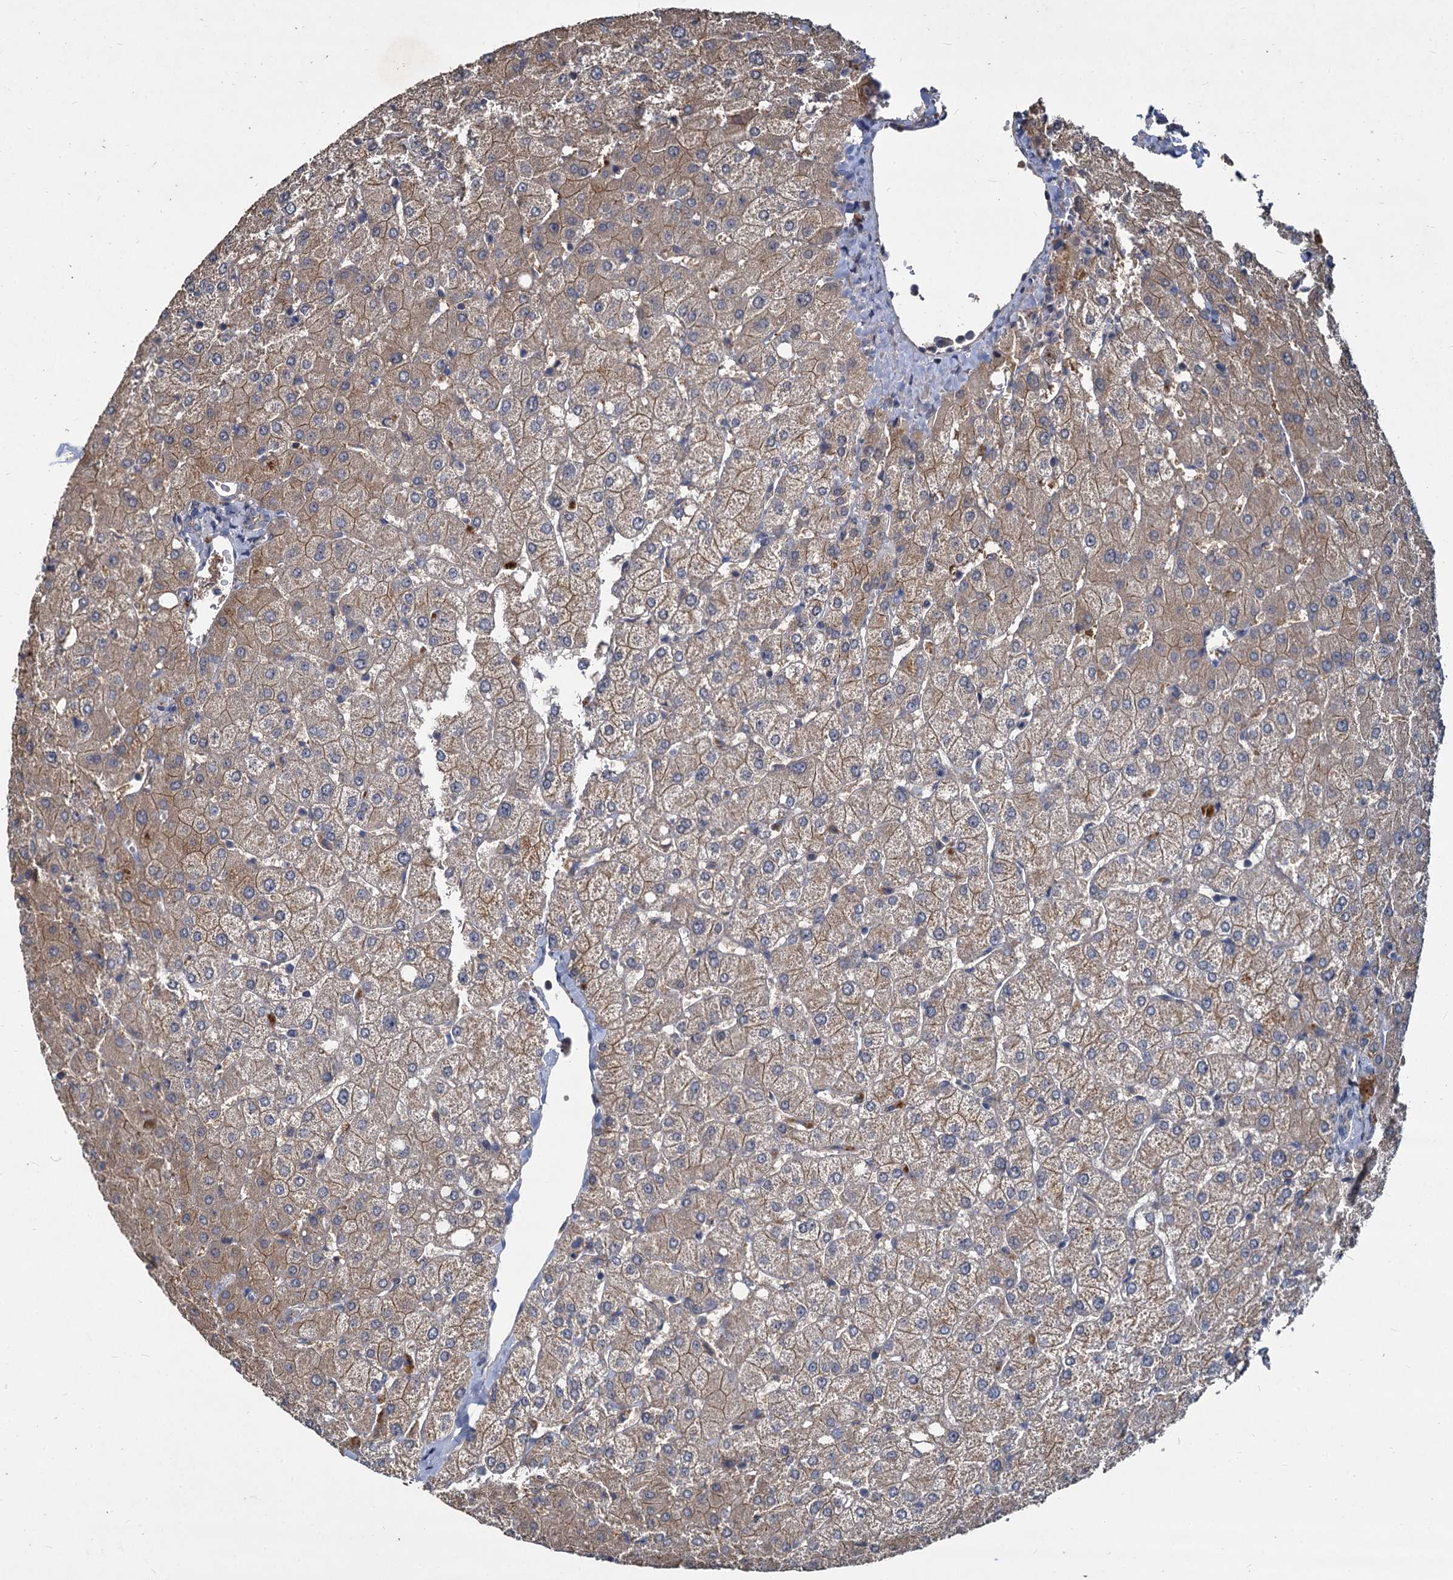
{"staining": {"intensity": "weak", "quantity": "<25%", "location": "cytoplasmic/membranous"}, "tissue": "liver", "cell_type": "Cholangiocytes", "image_type": "normal", "snomed": [{"axis": "morphology", "description": "Normal tissue, NOS"}, {"axis": "topography", "description": "Liver"}], "caption": "DAB immunohistochemical staining of normal liver shows no significant expression in cholangiocytes.", "gene": "CCDC184", "patient": {"sex": "female", "age": 54}}